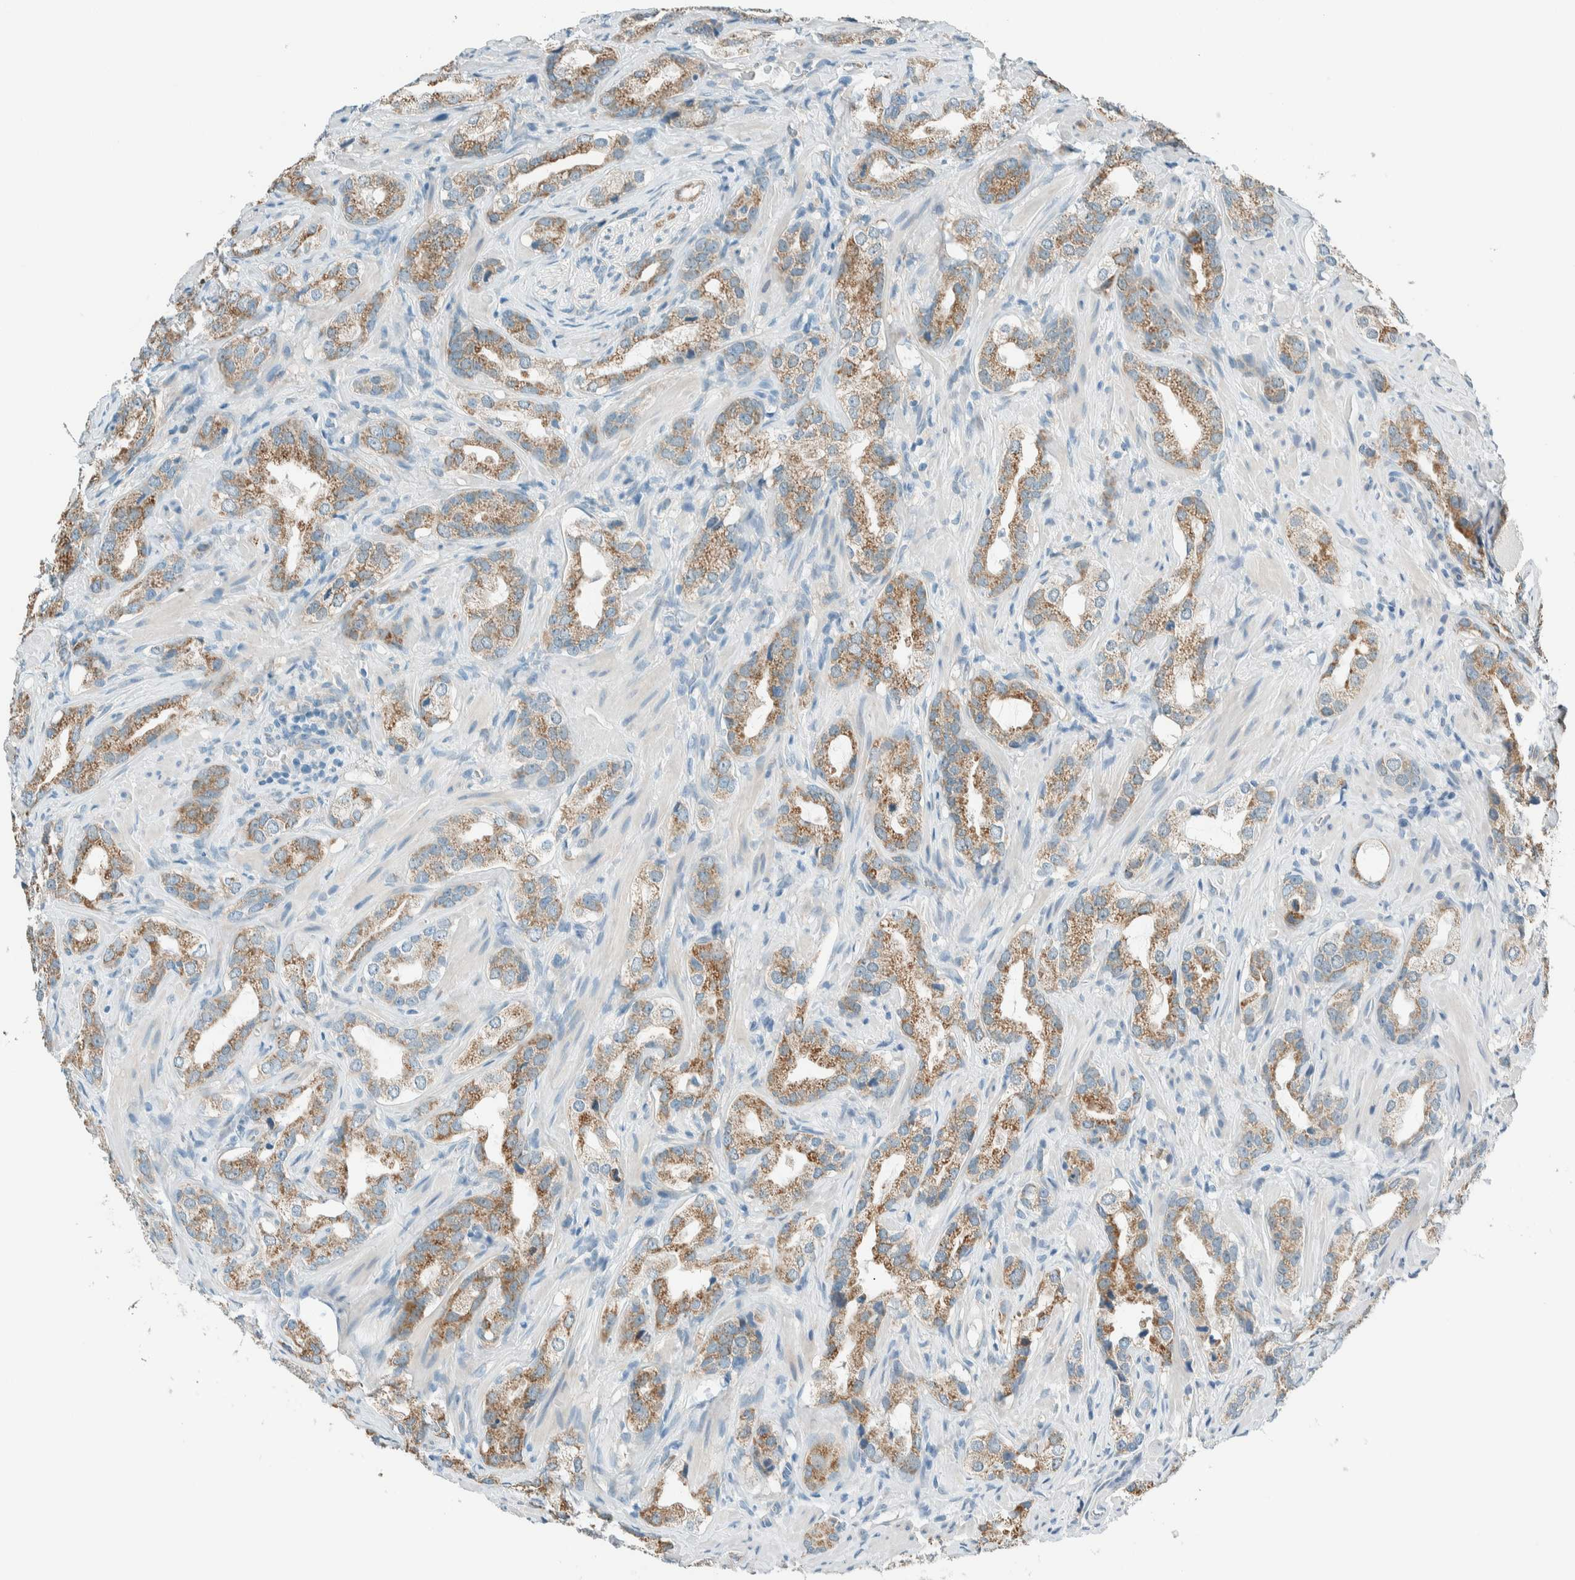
{"staining": {"intensity": "moderate", "quantity": ">75%", "location": "cytoplasmic/membranous"}, "tissue": "prostate cancer", "cell_type": "Tumor cells", "image_type": "cancer", "snomed": [{"axis": "morphology", "description": "Adenocarcinoma, High grade"}, {"axis": "topography", "description": "Prostate"}], "caption": "An immunohistochemistry image of tumor tissue is shown. Protein staining in brown labels moderate cytoplasmic/membranous positivity in prostate cancer (adenocarcinoma (high-grade)) within tumor cells.", "gene": "ALDH7A1", "patient": {"sex": "male", "age": 63}}